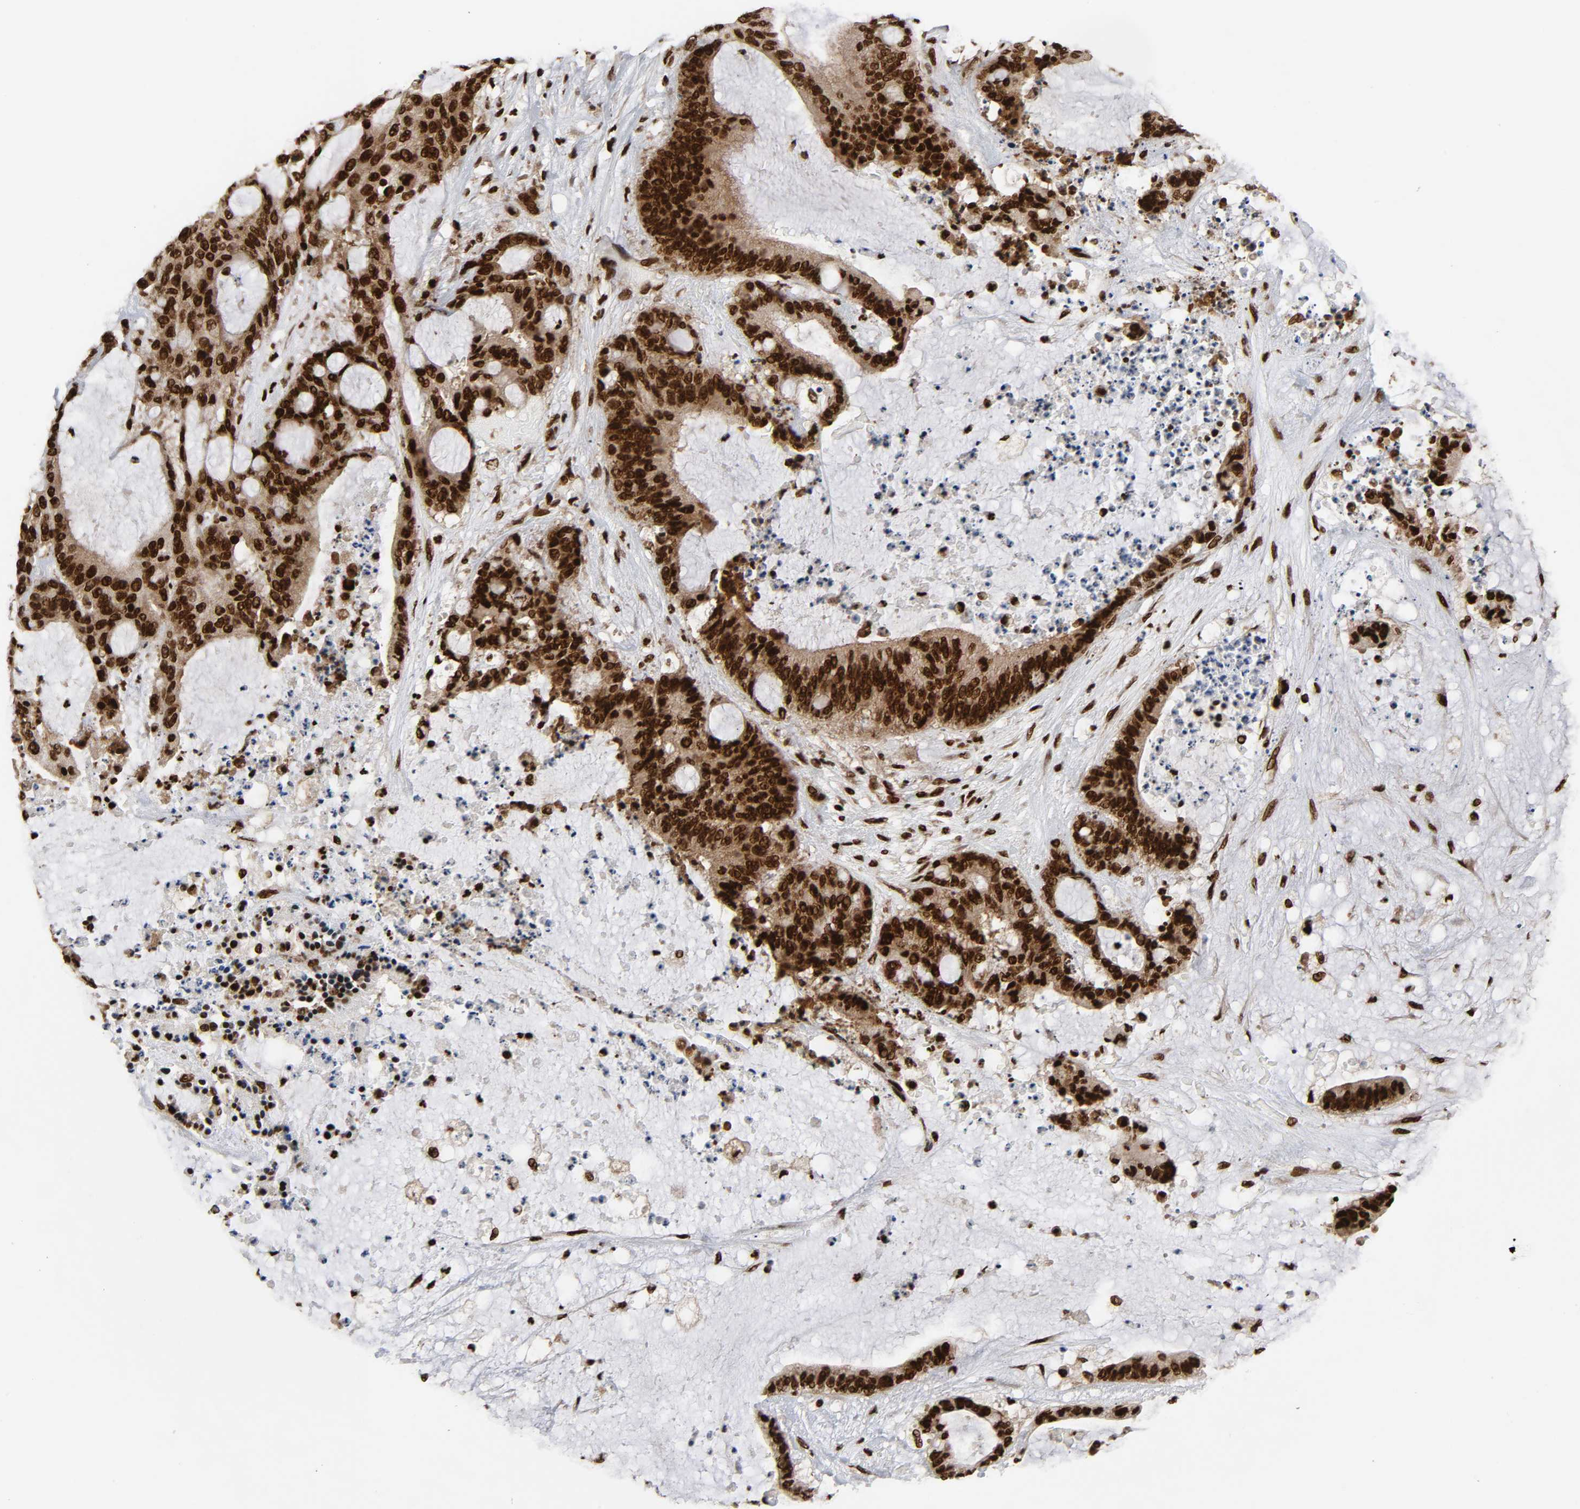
{"staining": {"intensity": "strong", "quantity": ">75%", "location": "nuclear"}, "tissue": "liver cancer", "cell_type": "Tumor cells", "image_type": "cancer", "snomed": [{"axis": "morphology", "description": "Cholangiocarcinoma"}, {"axis": "topography", "description": "Liver"}], "caption": "Protein staining shows strong nuclear expression in approximately >75% of tumor cells in liver cancer.", "gene": "NFYB", "patient": {"sex": "female", "age": 73}}